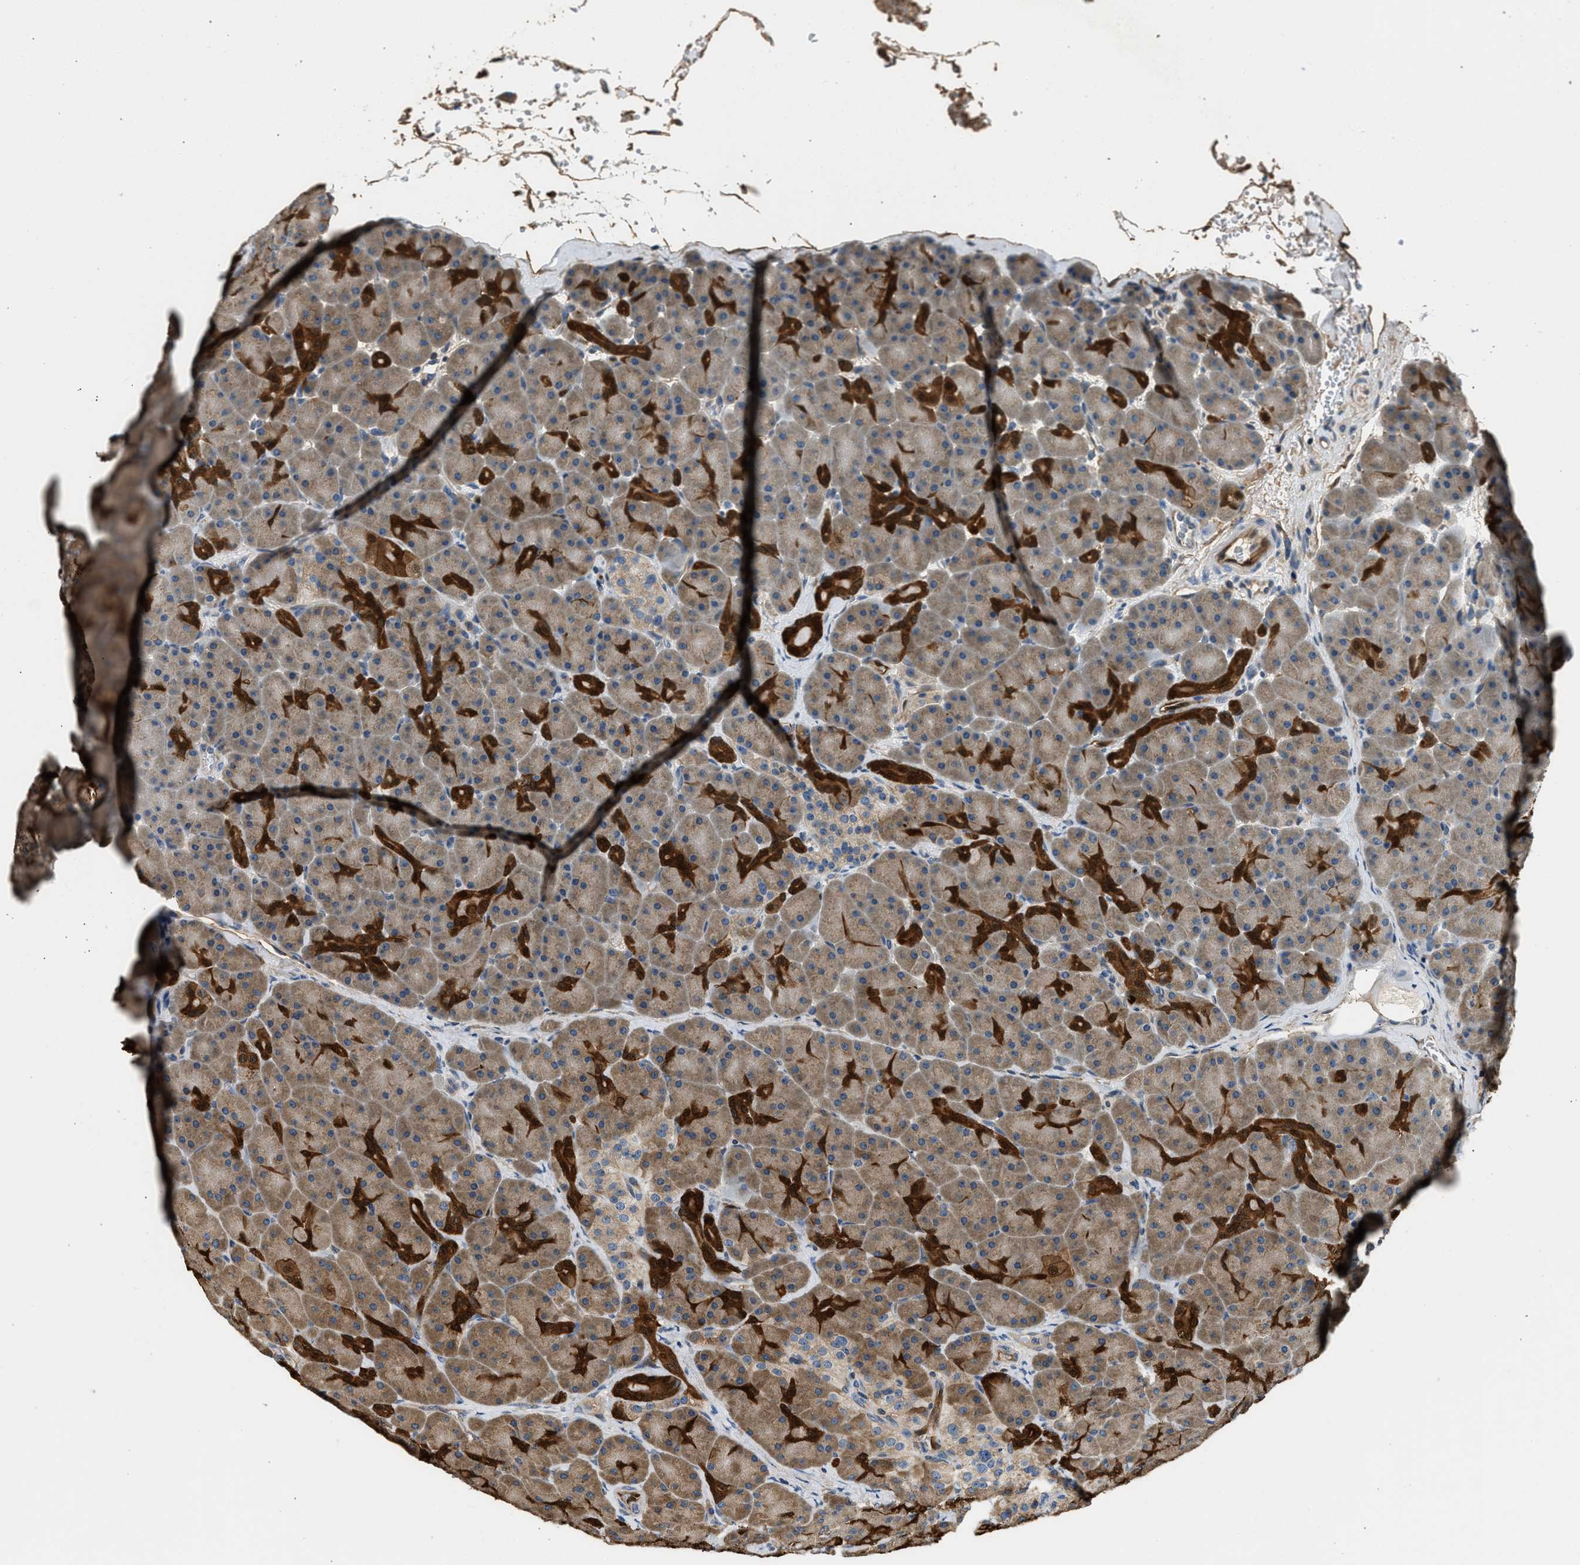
{"staining": {"intensity": "strong", "quantity": "25%-75%", "location": "cytoplasmic/membranous"}, "tissue": "pancreas", "cell_type": "Exocrine glandular cells", "image_type": "normal", "snomed": [{"axis": "morphology", "description": "Normal tissue, NOS"}, {"axis": "topography", "description": "Pancreas"}], "caption": "Brown immunohistochemical staining in unremarkable pancreas shows strong cytoplasmic/membranous positivity in about 25%-75% of exocrine glandular cells.", "gene": "ANXA3", "patient": {"sex": "male", "age": 66}}